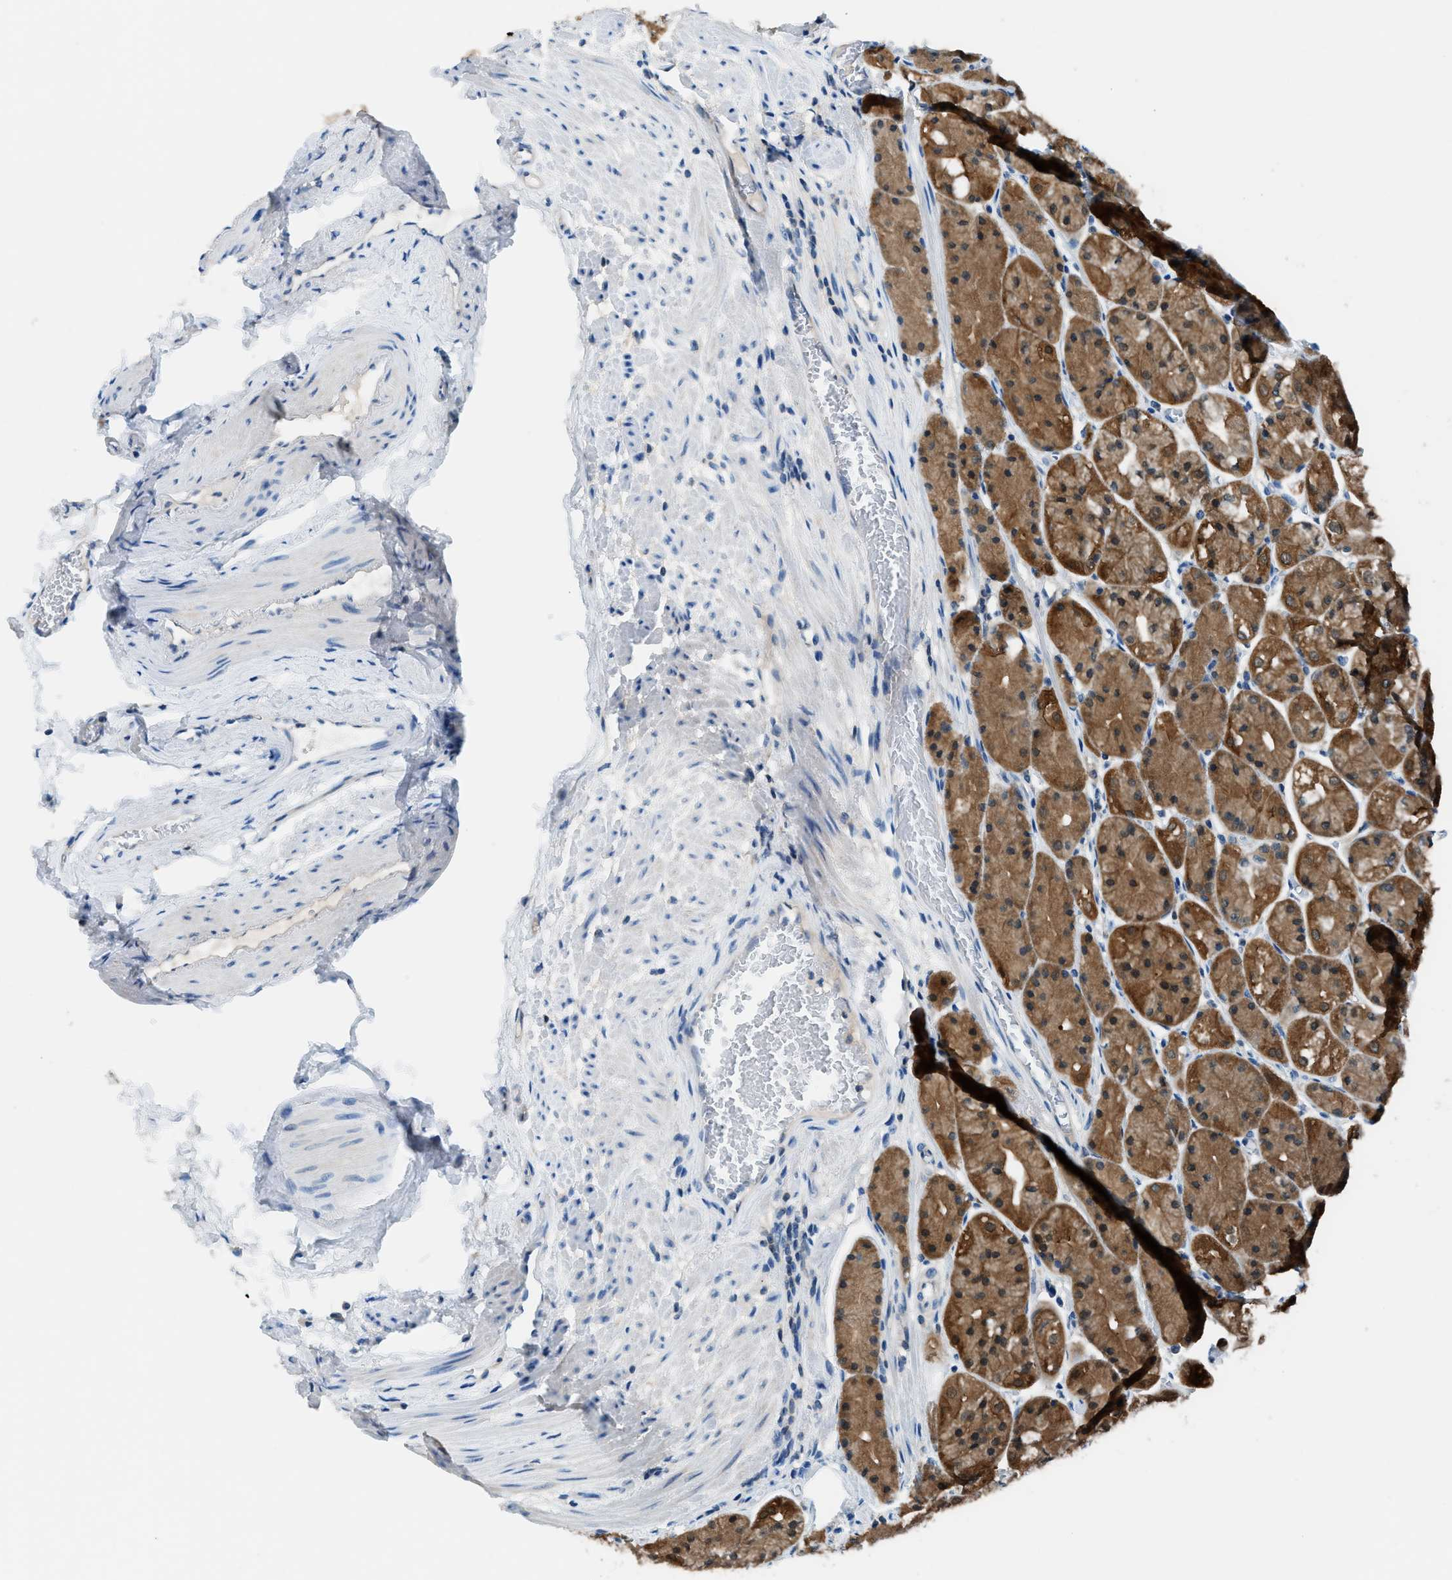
{"staining": {"intensity": "moderate", "quantity": ">75%", "location": "cytoplasmic/membranous"}, "tissue": "stomach", "cell_type": "Glandular cells", "image_type": "normal", "snomed": [{"axis": "morphology", "description": "Normal tissue, NOS"}, {"axis": "topography", "description": "Stomach, upper"}], "caption": "IHC of normal human stomach exhibits medium levels of moderate cytoplasmic/membranous positivity in approximately >75% of glandular cells. IHC stains the protein in brown and the nuclei are stained blue.", "gene": "ACP1", "patient": {"sex": "male", "age": 72}}